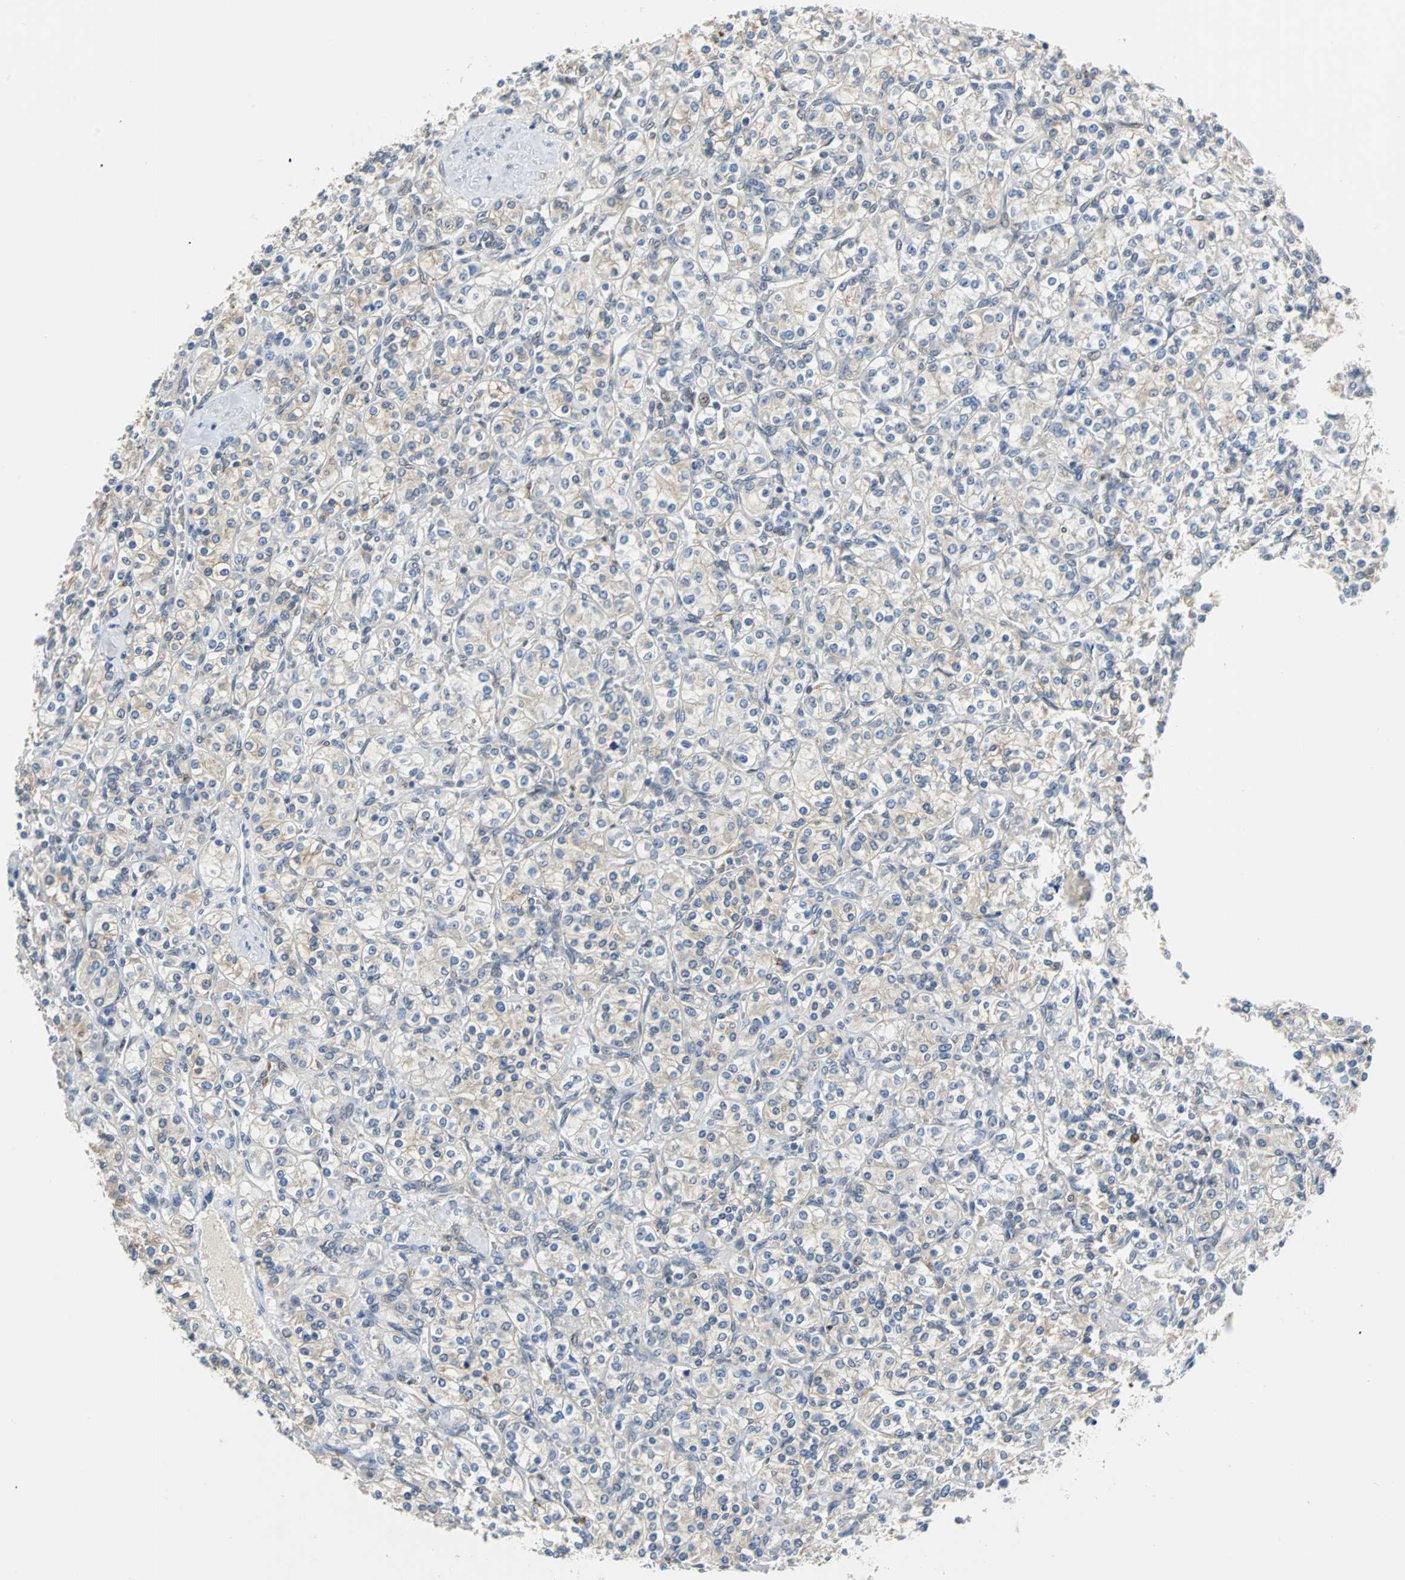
{"staining": {"intensity": "weak", "quantity": "<25%", "location": "cytoplasmic/membranous"}, "tissue": "renal cancer", "cell_type": "Tumor cells", "image_type": "cancer", "snomed": [{"axis": "morphology", "description": "Adenocarcinoma, NOS"}, {"axis": "topography", "description": "Kidney"}], "caption": "This is a micrograph of immunohistochemistry (IHC) staining of adenocarcinoma (renal), which shows no expression in tumor cells.", "gene": "HLX", "patient": {"sex": "male", "age": 77}}